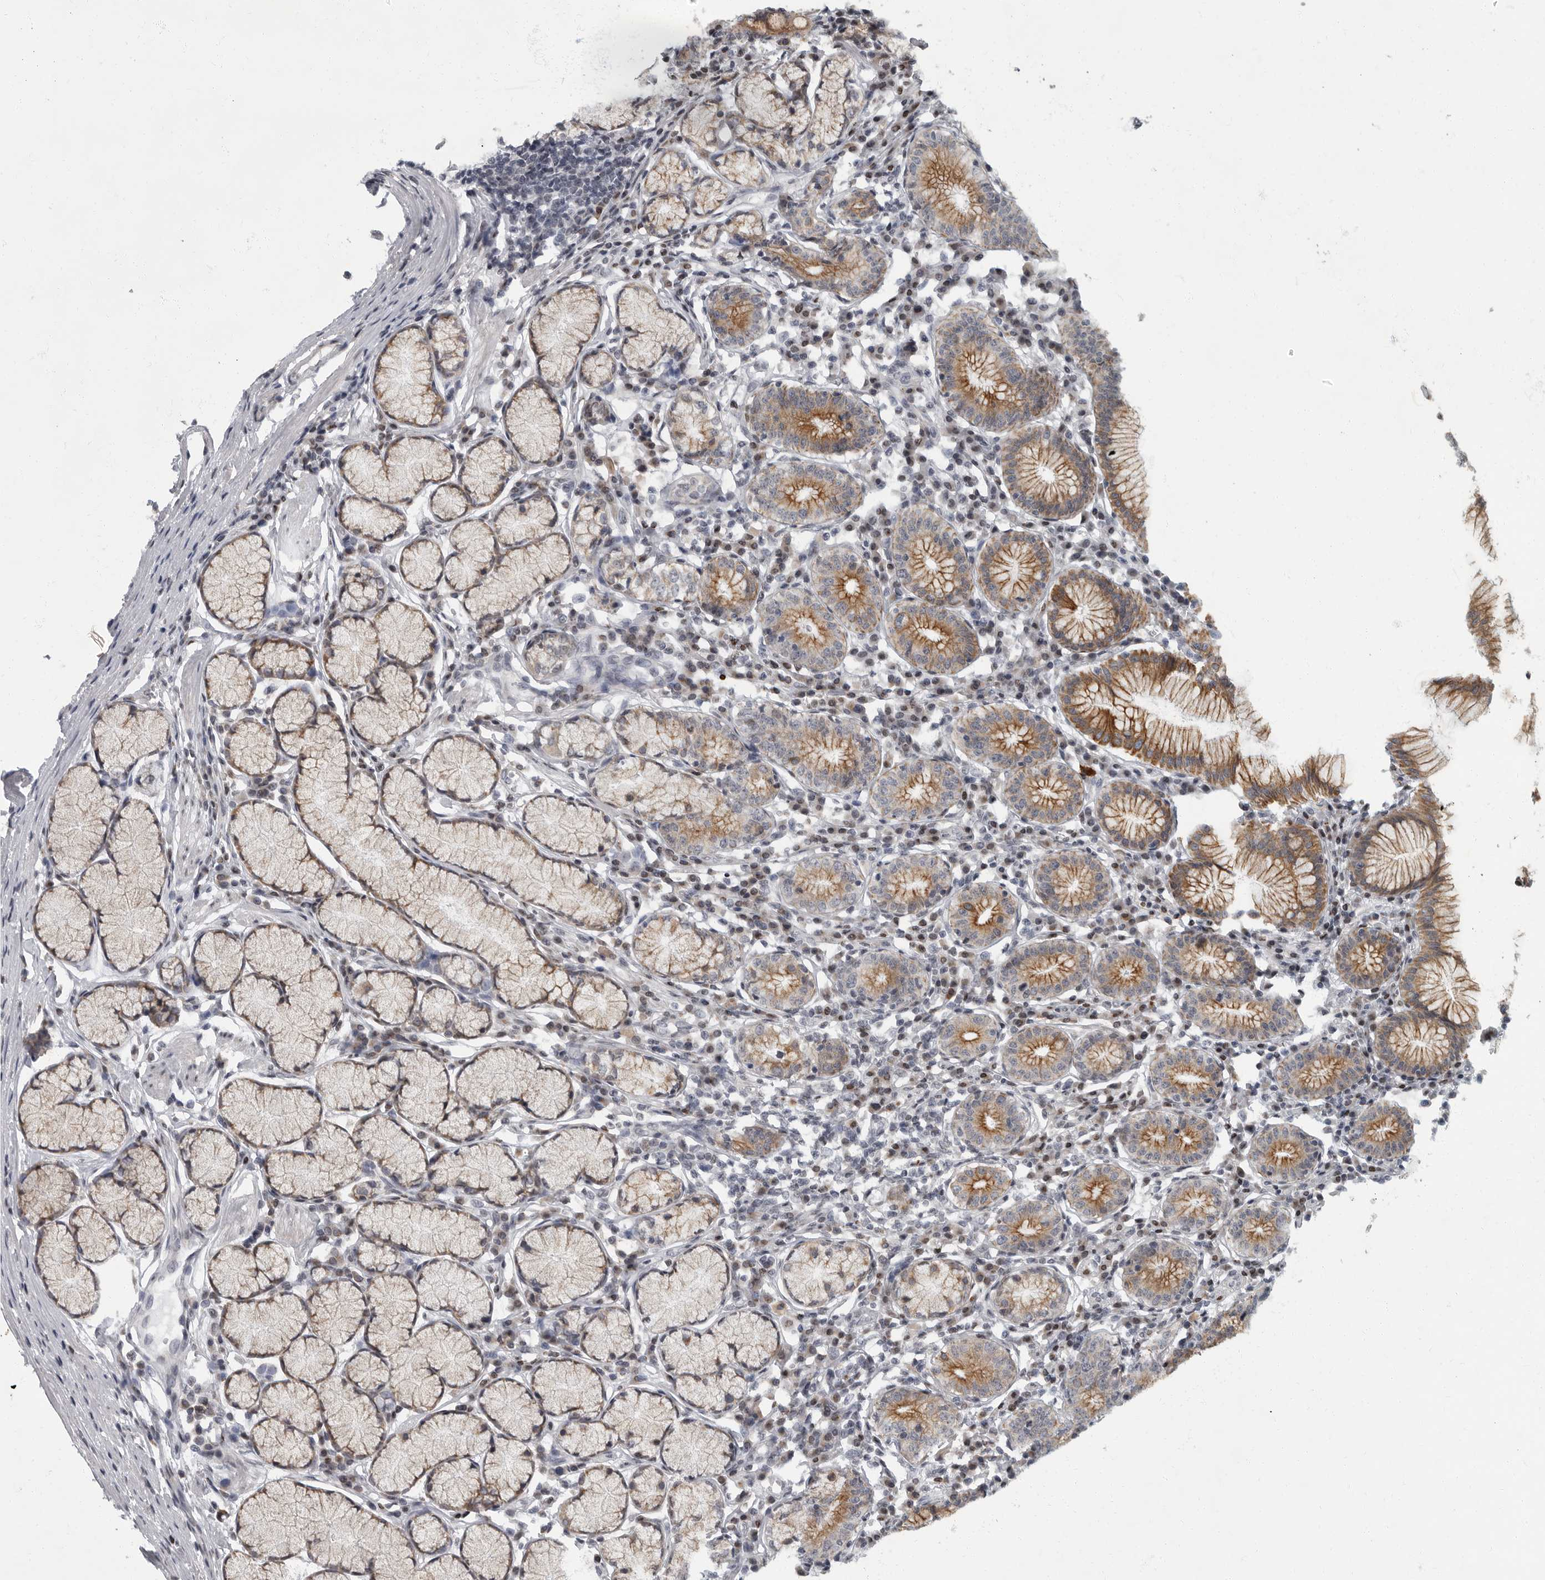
{"staining": {"intensity": "moderate", "quantity": ">75%", "location": "cytoplasmic/membranous"}, "tissue": "stomach", "cell_type": "Glandular cells", "image_type": "normal", "snomed": [{"axis": "morphology", "description": "Normal tissue, NOS"}, {"axis": "topography", "description": "Stomach"}], "caption": "Brown immunohistochemical staining in unremarkable stomach exhibits moderate cytoplasmic/membranous positivity in about >75% of glandular cells.", "gene": "EVI5", "patient": {"sex": "male", "age": 55}}